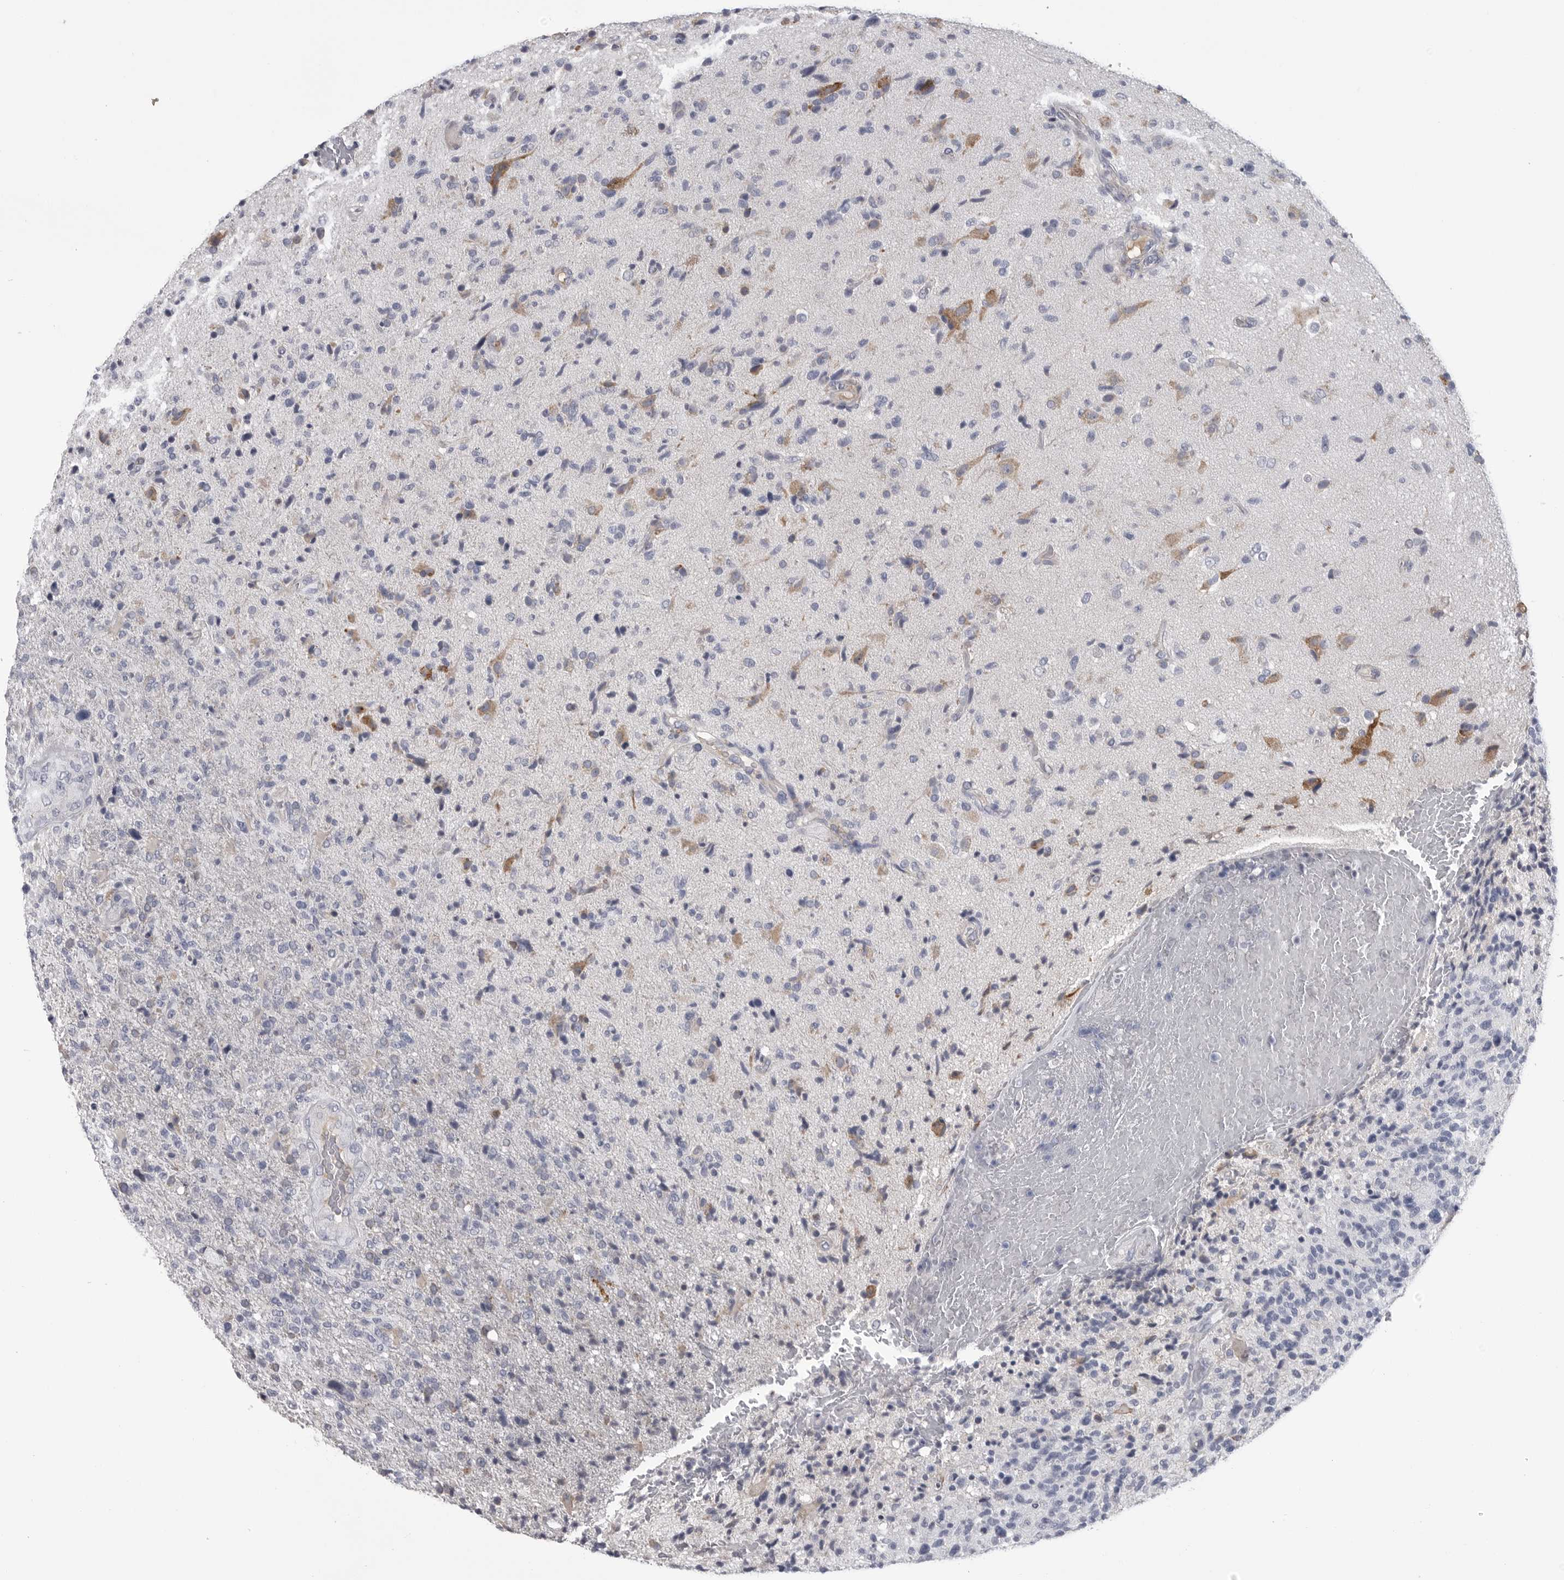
{"staining": {"intensity": "negative", "quantity": "none", "location": "none"}, "tissue": "glioma", "cell_type": "Tumor cells", "image_type": "cancer", "snomed": [{"axis": "morphology", "description": "Glioma, malignant, High grade"}, {"axis": "topography", "description": "Brain"}], "caption": "IHC of human glioma reveals no staining in tumor cells.", "gene": "FKBP2", "patient": {"sex": "male", "age": 72}}